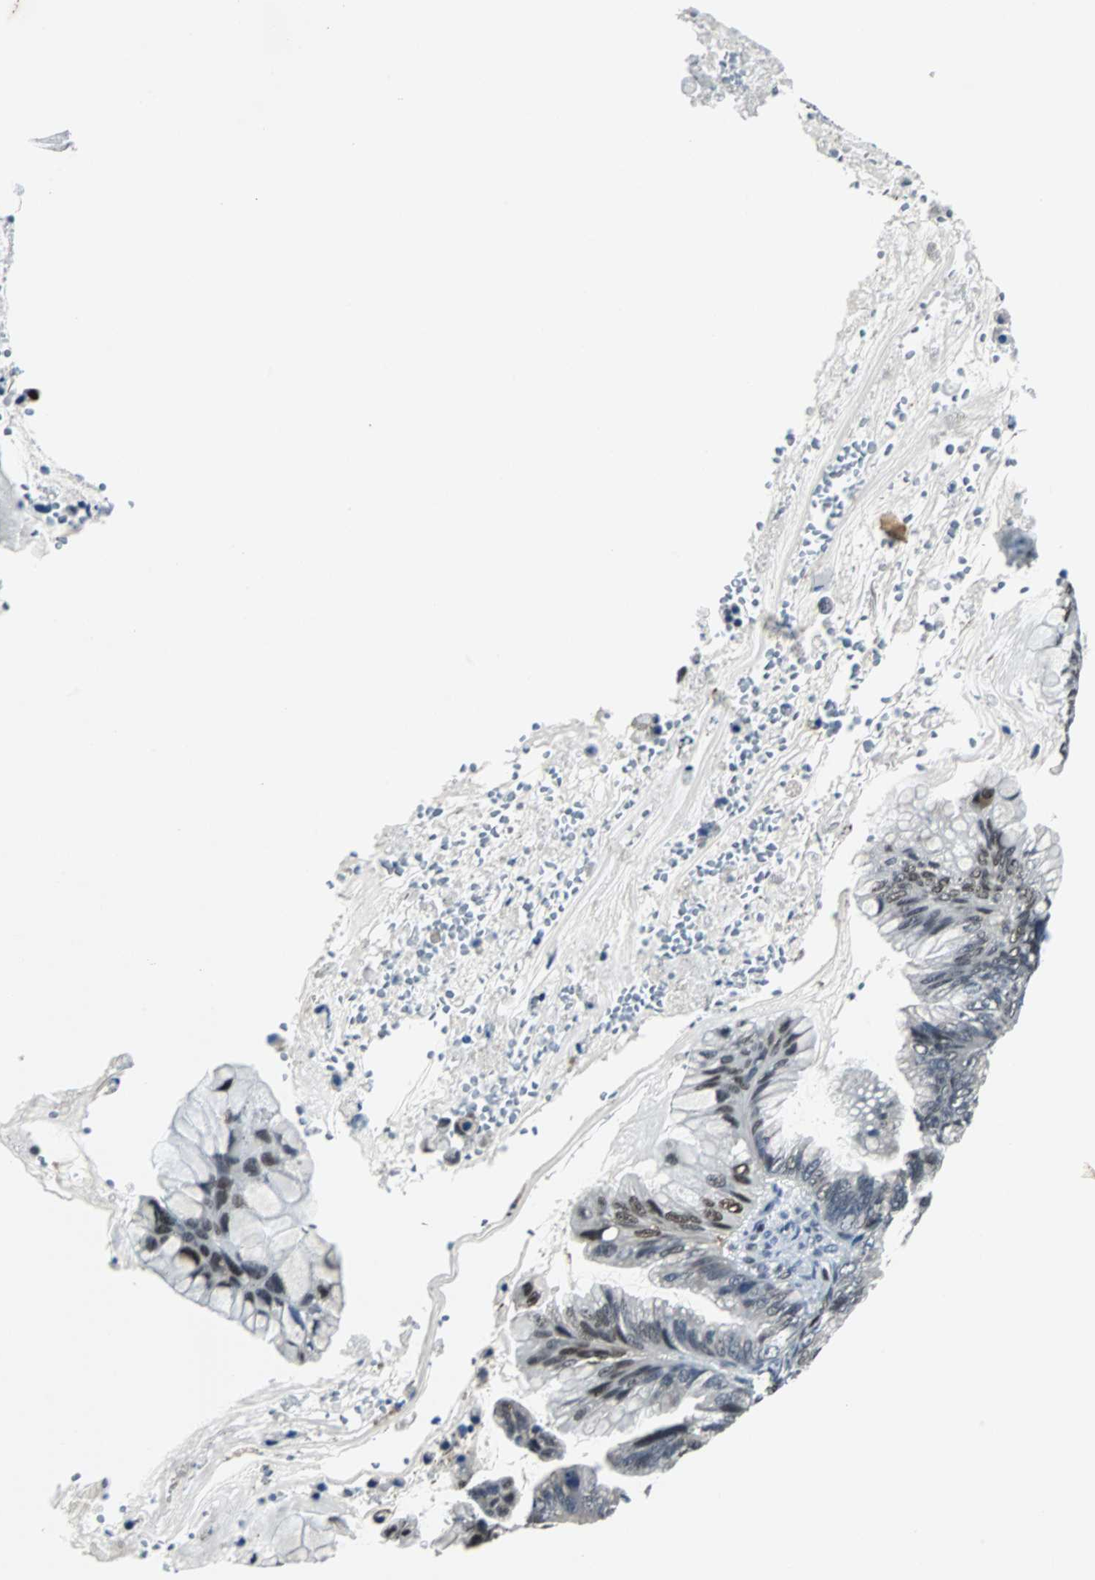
{"staining": {"intensity": "moderate", "quantity": "25%-75%", "location": "nuclear"}, "tissue": "ovarian cancer", "cell_type": "Tumor cells", "image_type": "cancer", "snomed": [{"axis": "morphology", "description": "Cystadenocarcinoma, mucinous, NOS"}, {"axis": "topography", "description": "Ovary"}], "caption": "Ovarian cancer tissue shows moderate nuclear positivity in about 25%-75% of tumor cells, visualized by immunohistochemistry. (Brightfield microscopy of DAB IHC at high magnification).", "gene": "MEF2D", "patient": {"sex": "female", "age": 36}}